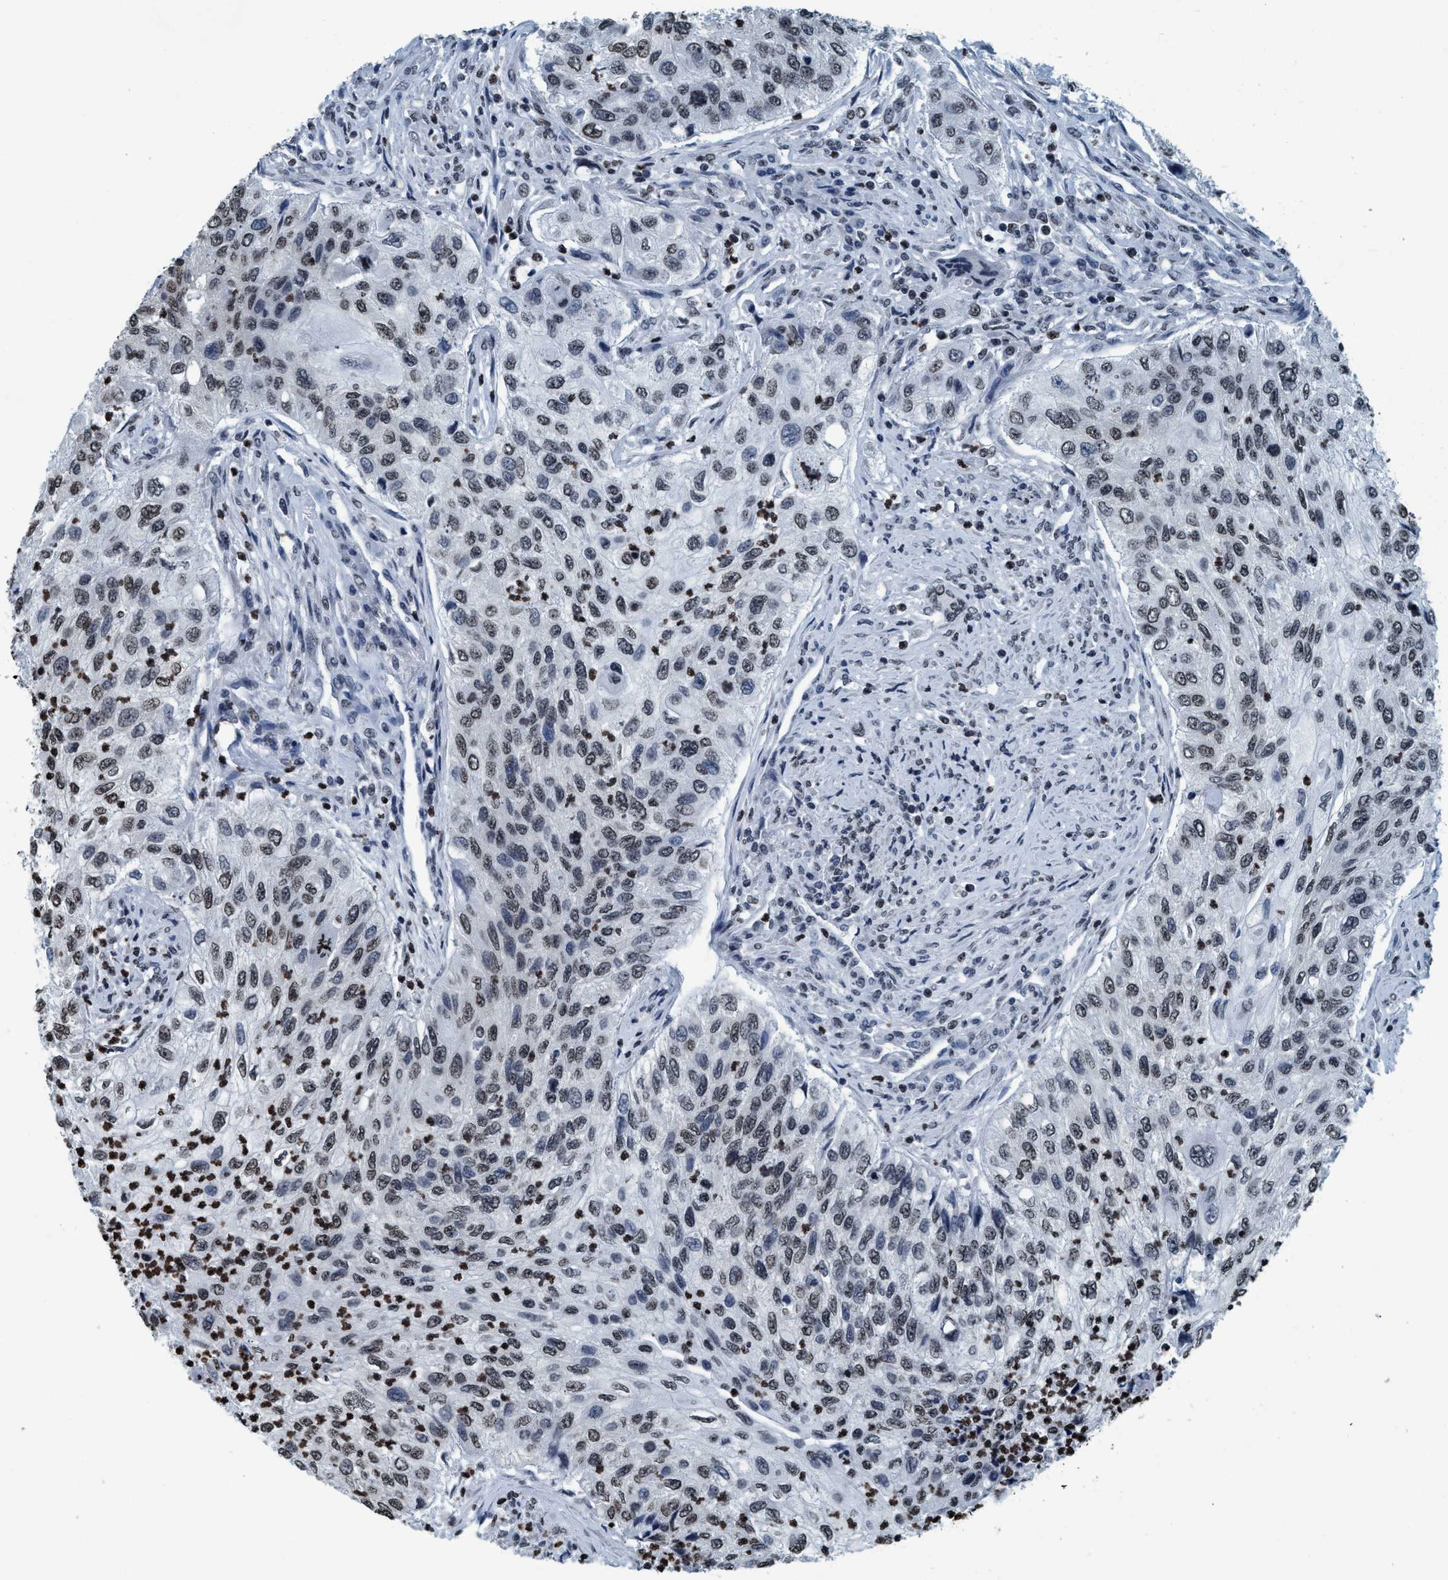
{"staining": {"intensity": "weak", "quantity": ">75%", "location": "nuclear"}, "tissue": "urothelial cancer", "cell_type": "Tumor cells", "image_type": "cancer", "snomed": [{"axis": "morphology", "description": "Urothelial carcinoma, High grade"}, {"axis": "topography", "description": "Urinary bladder"}], "caption": "Urothelial carcinoma (high-grade) was stained to show a protein in brown. There is low levels of weak nuclear expression in about >75% of tumor cells.", "gene": "CCNE2", "patient": {"sex": "female", "age": 60}}